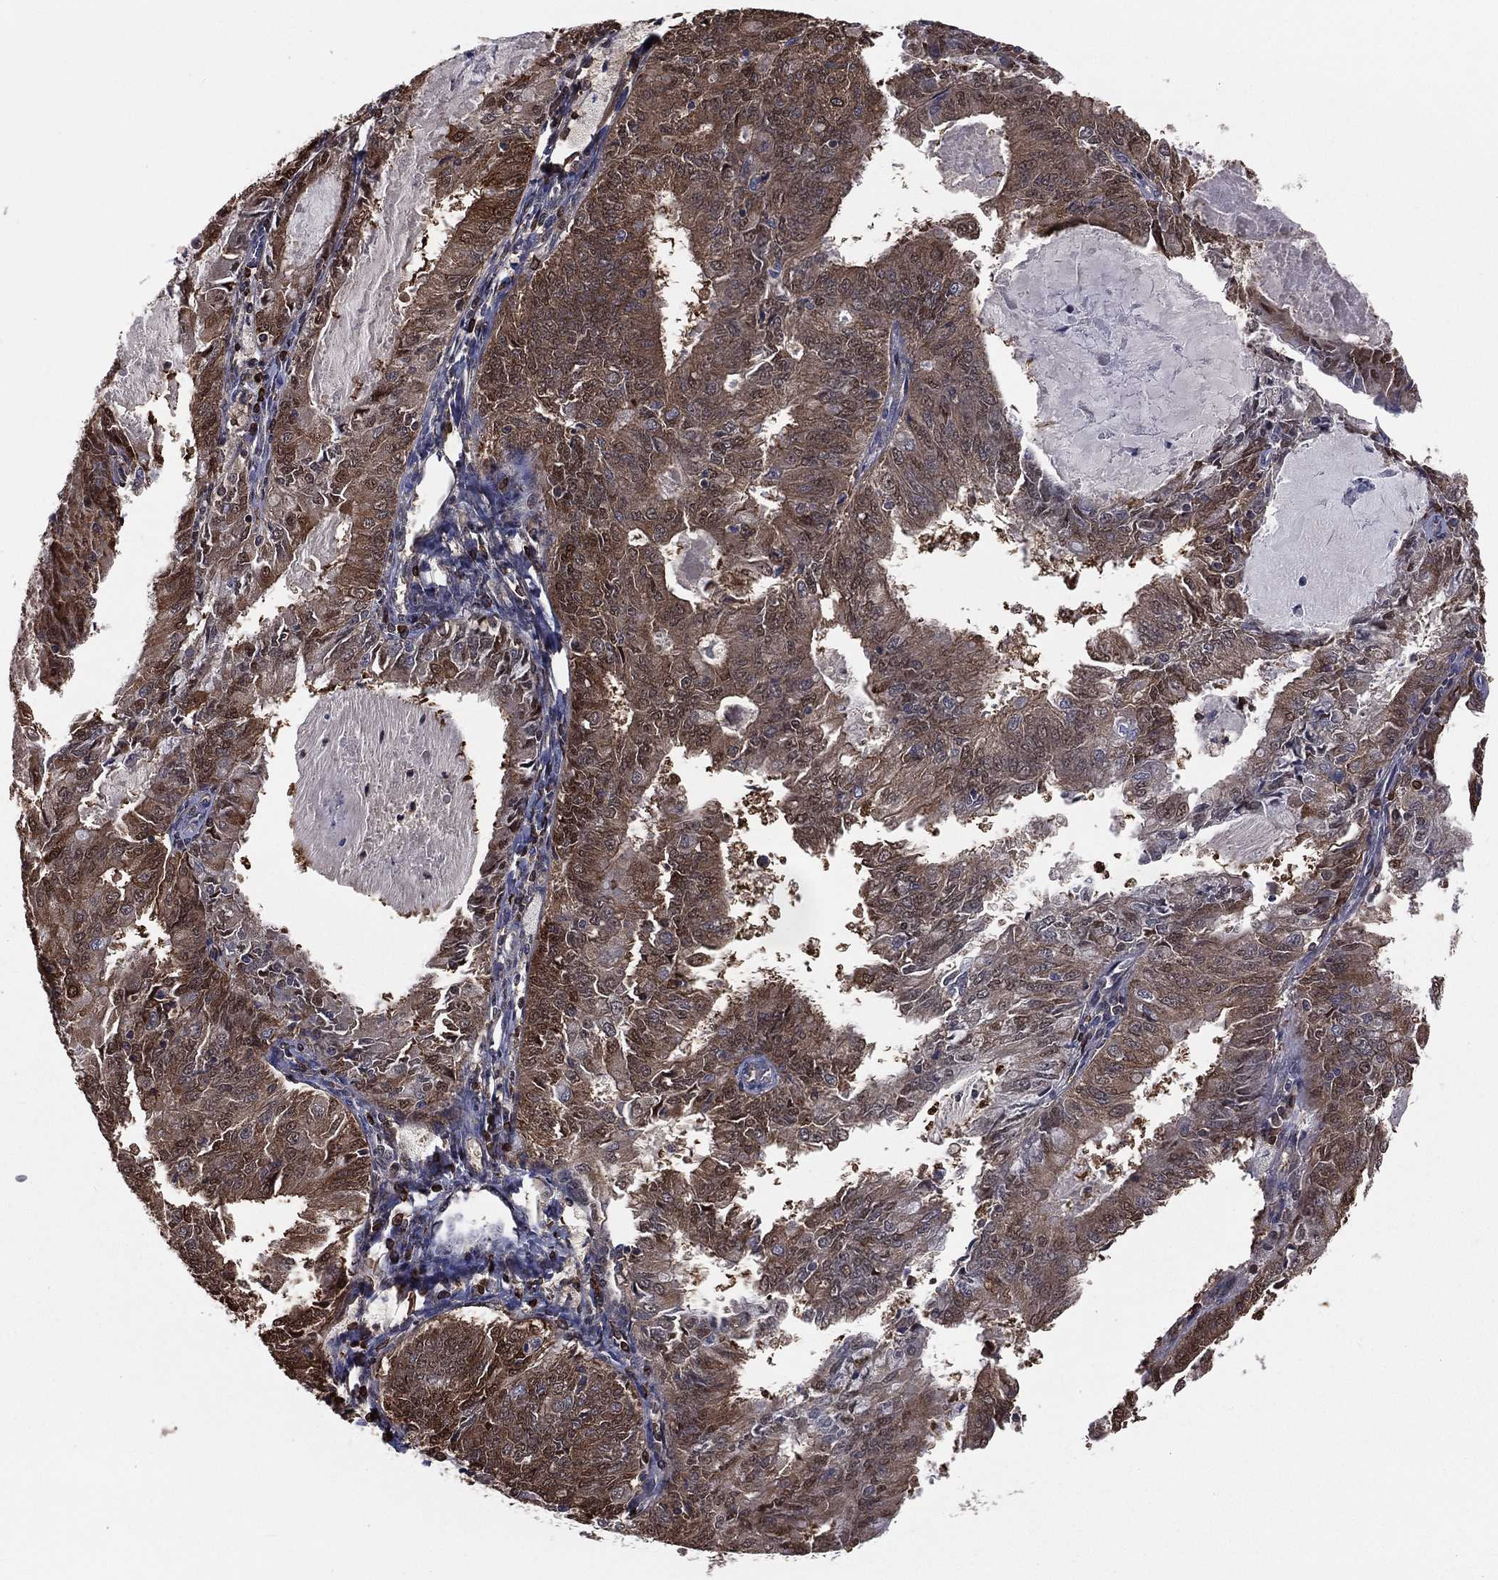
{"staining": {"intensity": "moderate", "quantity": ">75%", "location": "cytoplasmic/membranous"}, "tissue": "endometrial cancer", "cell_type": "Tumor cells", "image_type": "cancer", "snomed": [{"axis": "morphology", "description": "Adenocarcinoma, NOS"}, {"axis": "topography", "description": "Endometrium"}], "caption": "Endometrial cancer was stained to show a protein in brown. There is medium levels of moderate cytoplasmic/membranous expression in approximately >75% of tumor cells. (DAB (3,3'-diaminobenzidine) = brown stain, brightfield microscopy at high magnification).", "gene": "TBC1D2", "patient": {"sex": "female", "age": 57}}